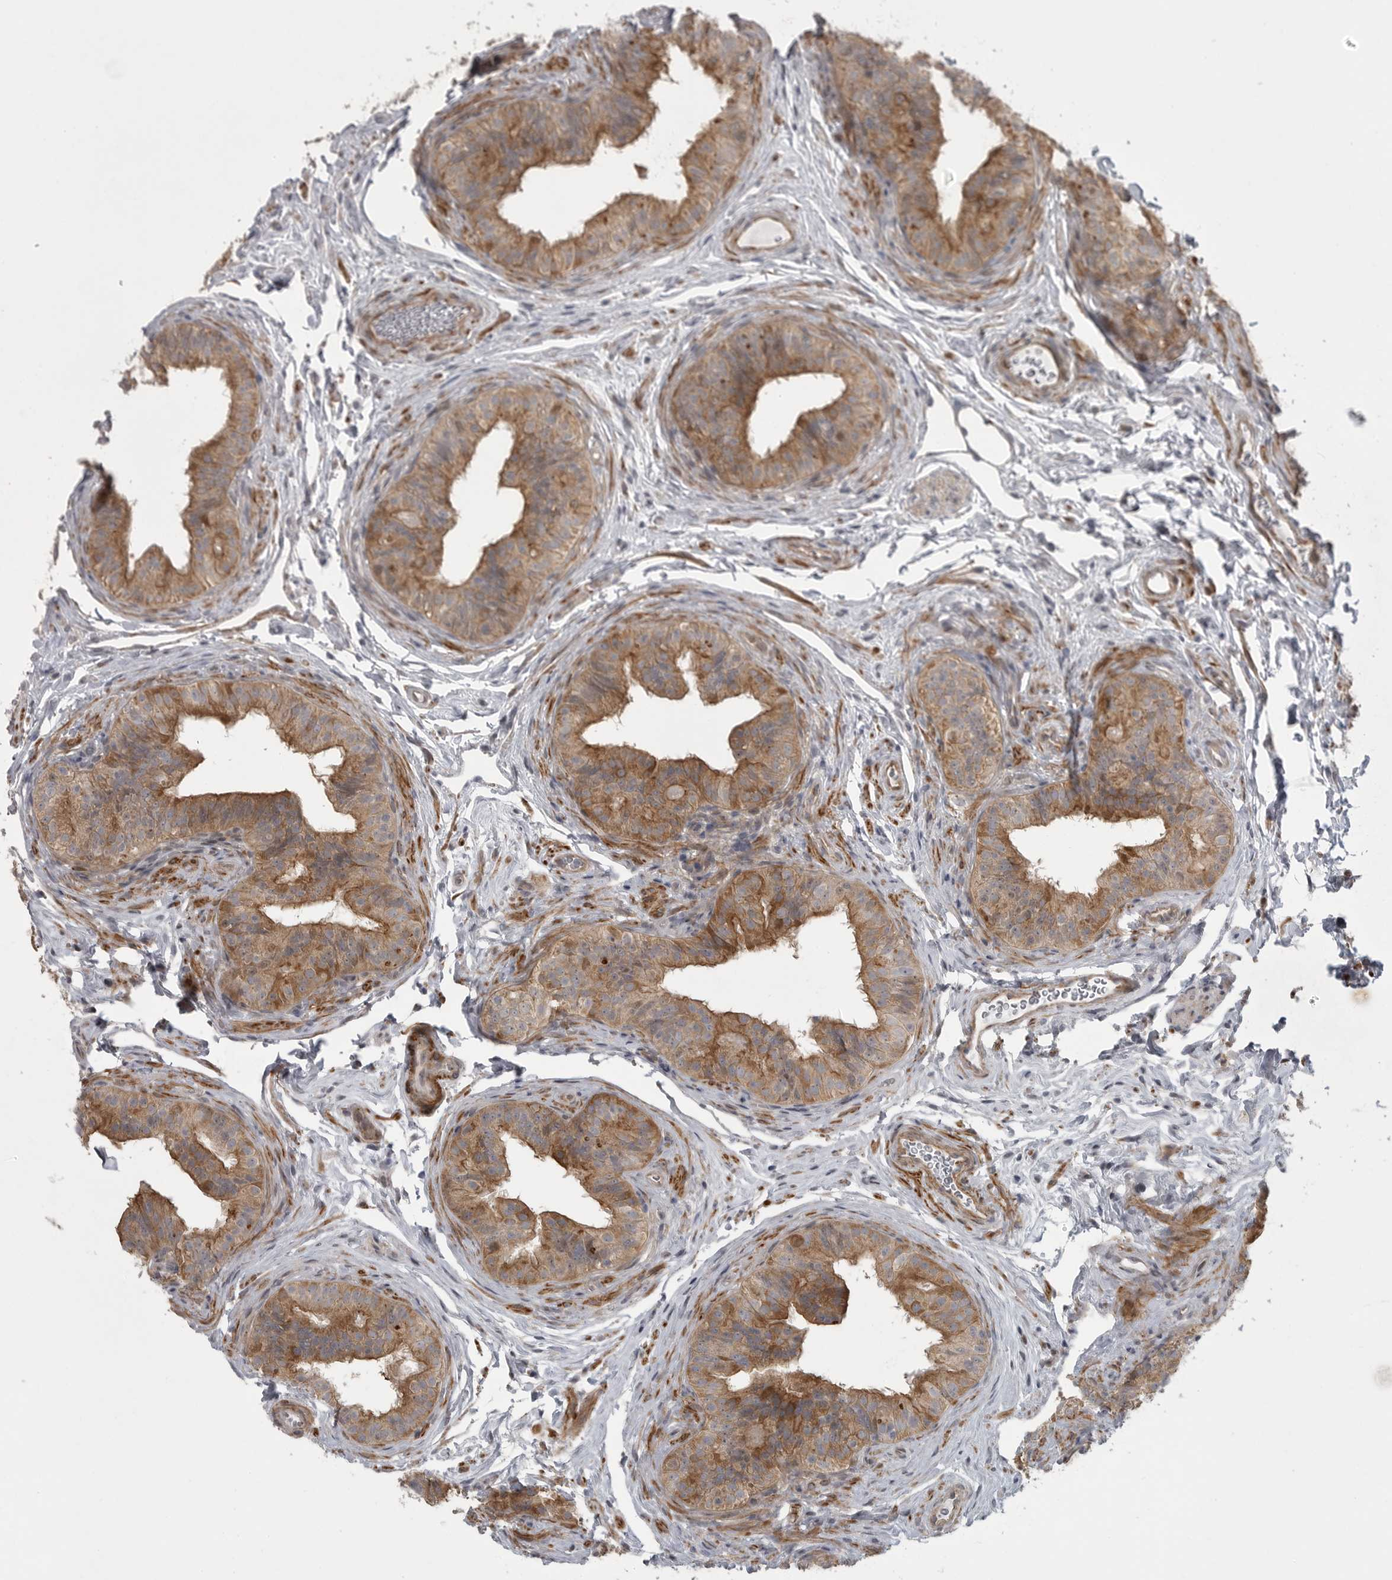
{"staining": {"intensity": "moderate", "quantity": "25%-75%", "location": "cytoplasmic/membranous"}, "tissue": "epididymis", "cell_type": "Glandular cells", "image_type": "normal", "snomed": [{"axis": "morphology", "description": "Normal tissue, NOS"}, {"axis": "topography", "description": "Epididymis"}], "caption": "Epididymis stained for a protein exhibits moderate cytoplasmic/membranous positivity in glandular cells. (Brightfield microscopy of DAB IHC at high magnification).", "gene": "PPP1R9A", "patient": {"sex": "male", "age": 49}}